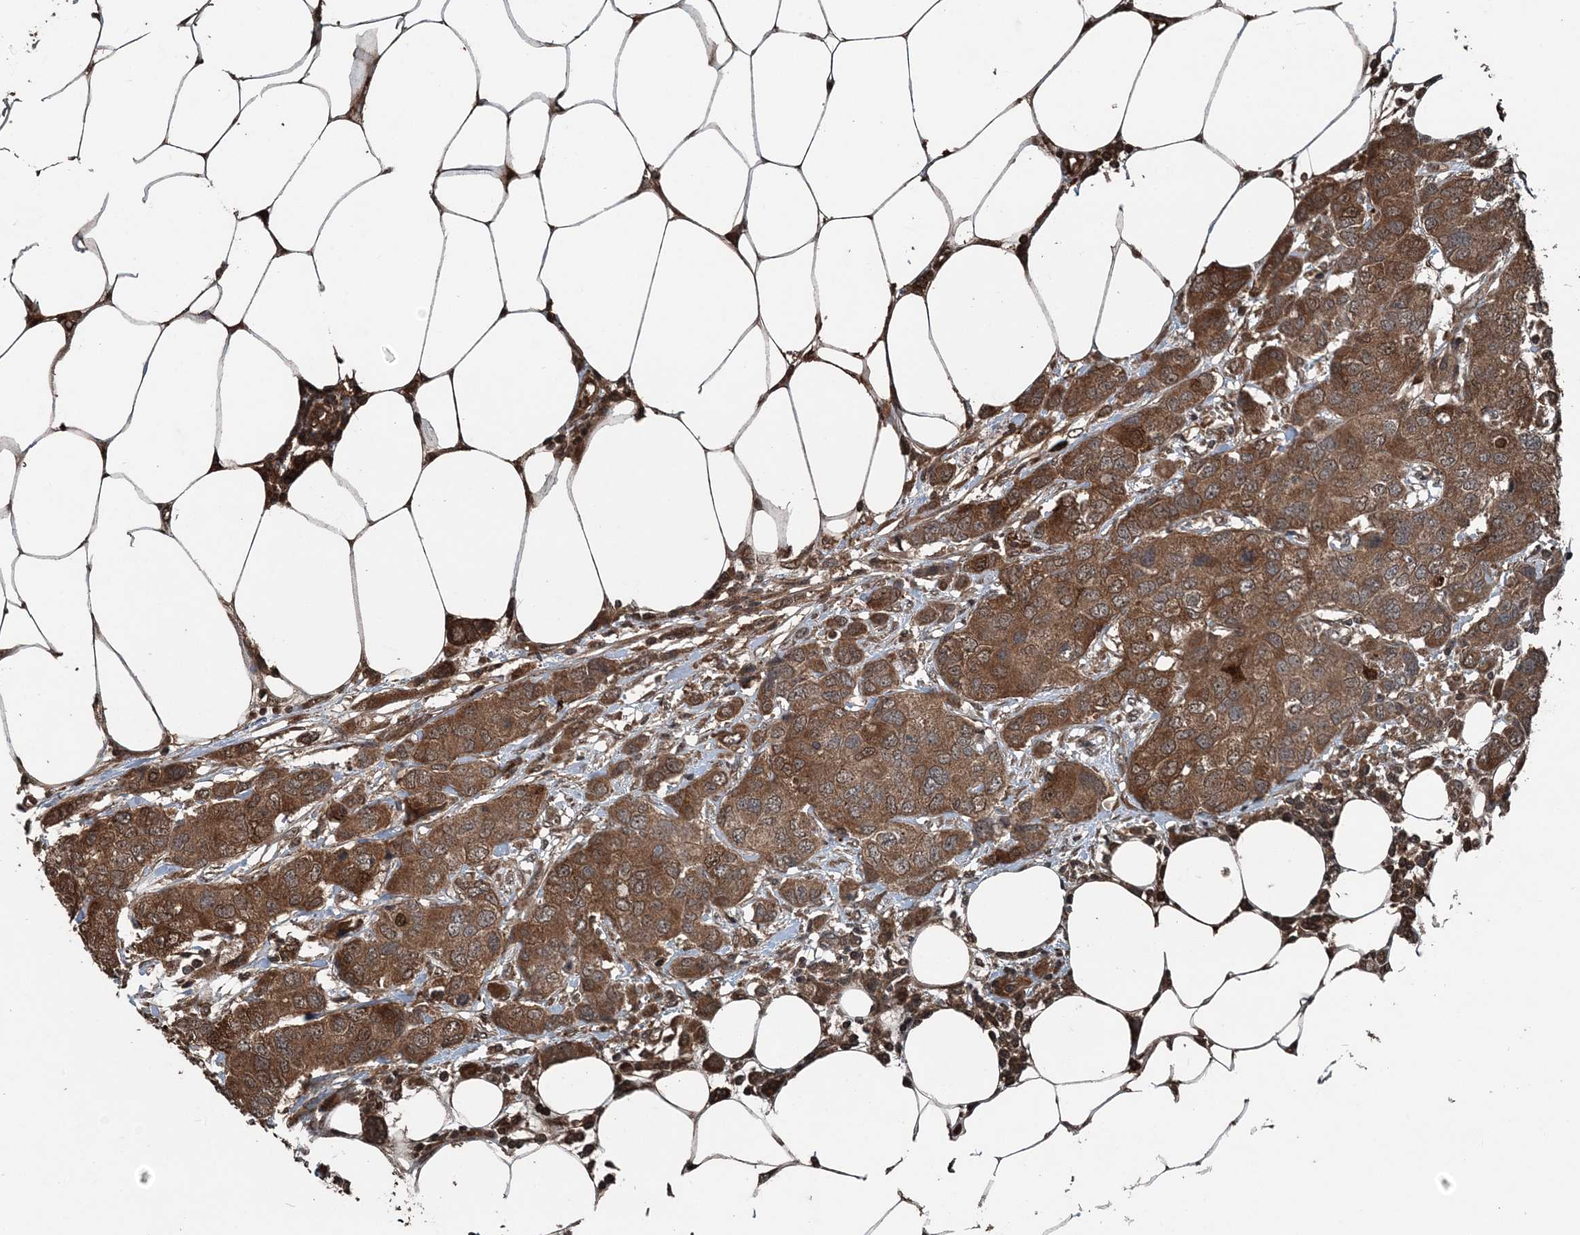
{"staining": {"intensity": "strong", "quantity": ">75%", "location": "cytoplasmic/membranous"}, "tissue": "breast cancer", "cell_type": "Tumor cells", "image_type": "cancer", "snomed": [{"axis": "morphology", "description": "Duct carcinoma"}, {"axis": "topography", "description": "Breast"}], "caption": "Immunohistochemical staining of human intraductal carcinoma (breast) exhibits high levels of strong cytoplasmic/membranous expression in about >75% of tumor cells.", "gene": "CFL1", "patient": {"sex": "female", "age": 50}}